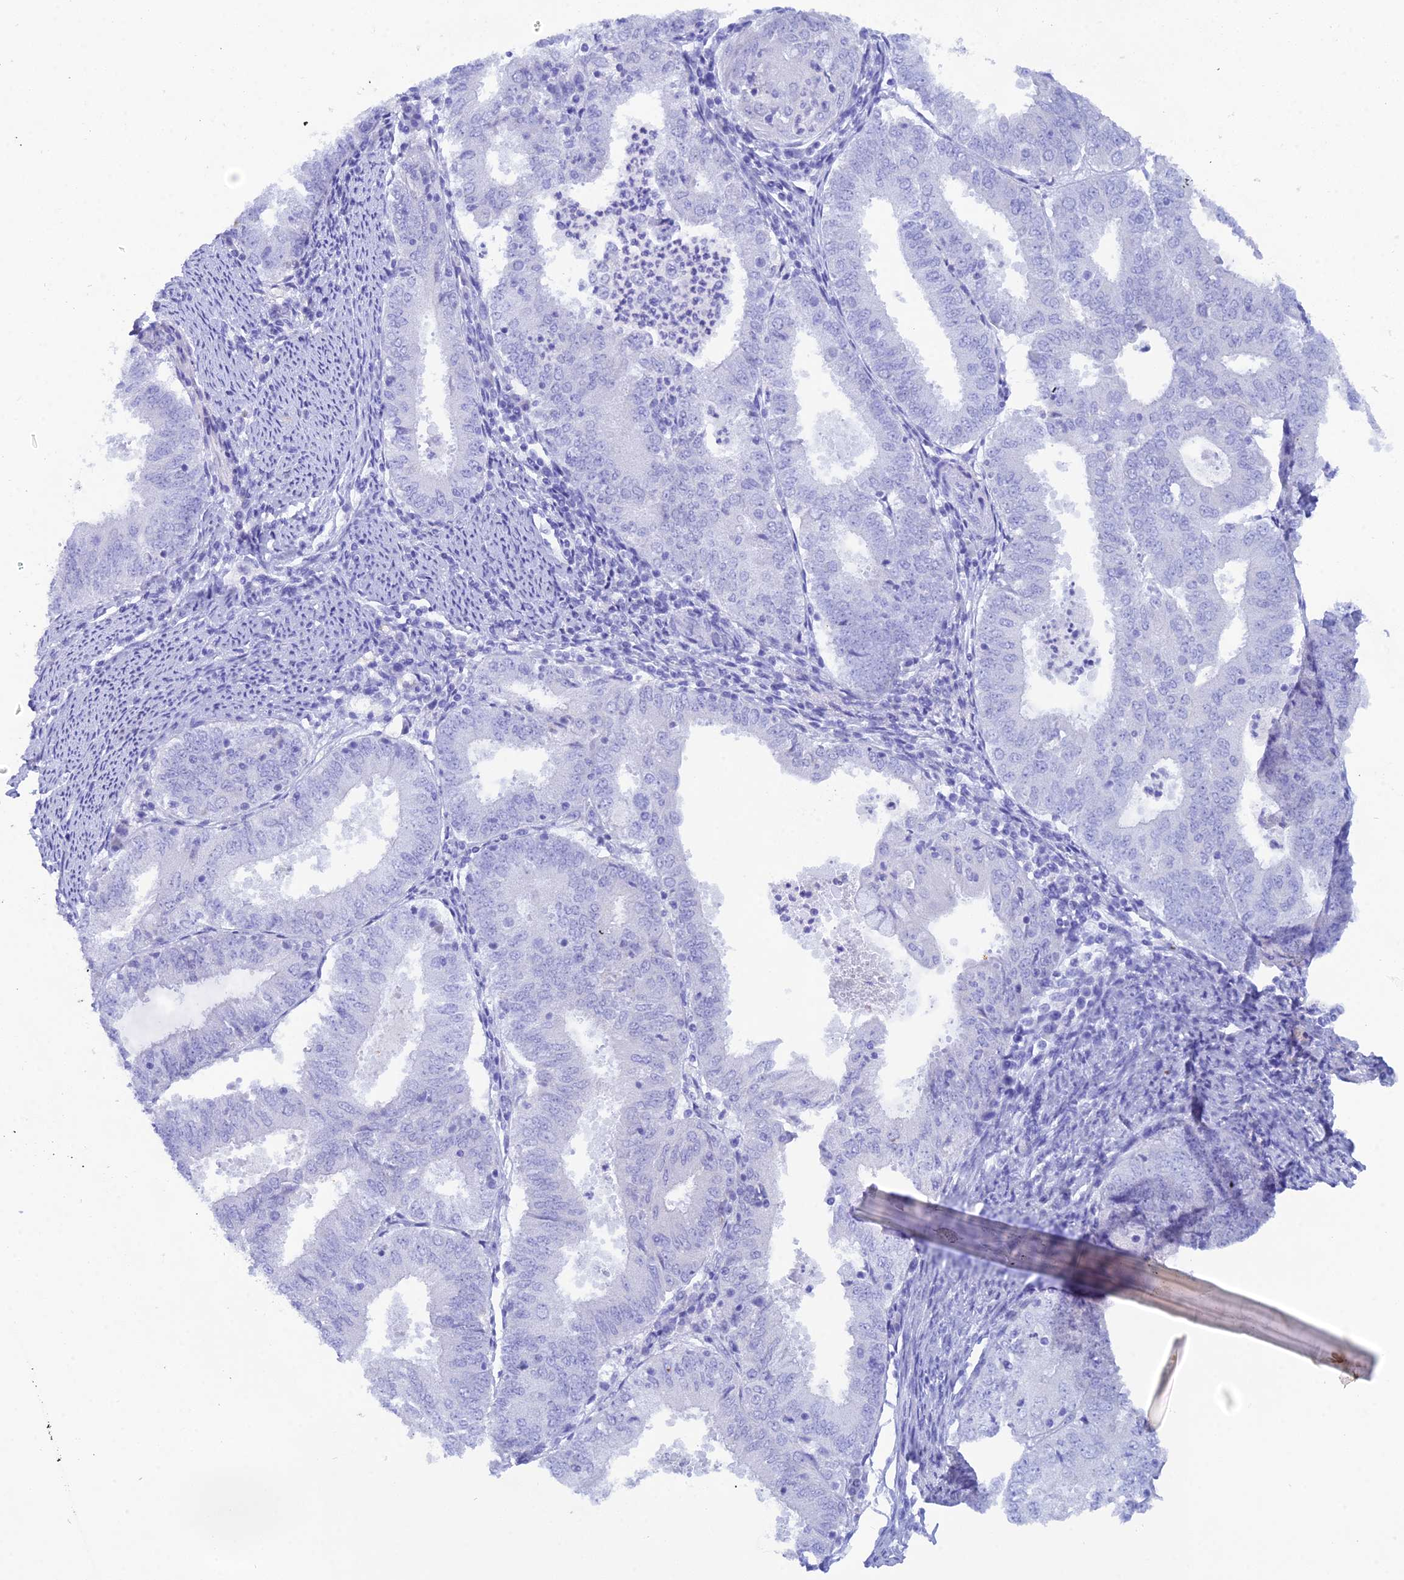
{"staining": {"intensity": "negative", "quantity": "none", "location": "none"}, "tissue": "endometrial cancer", "cell_type": "Tumor cells", "image_type": "cancer", "snomed": [{"axis": "morphology", "description": "Adenocarcinoma, NOS"}, {"axis": "topography", "description": "Endometrium"}], "caption": "Tumor cells show no significant protein positivity in adenocarcinoma (endometrial).", "gene": "REG1A", "patient": {"sex": "female", "age": 57}}